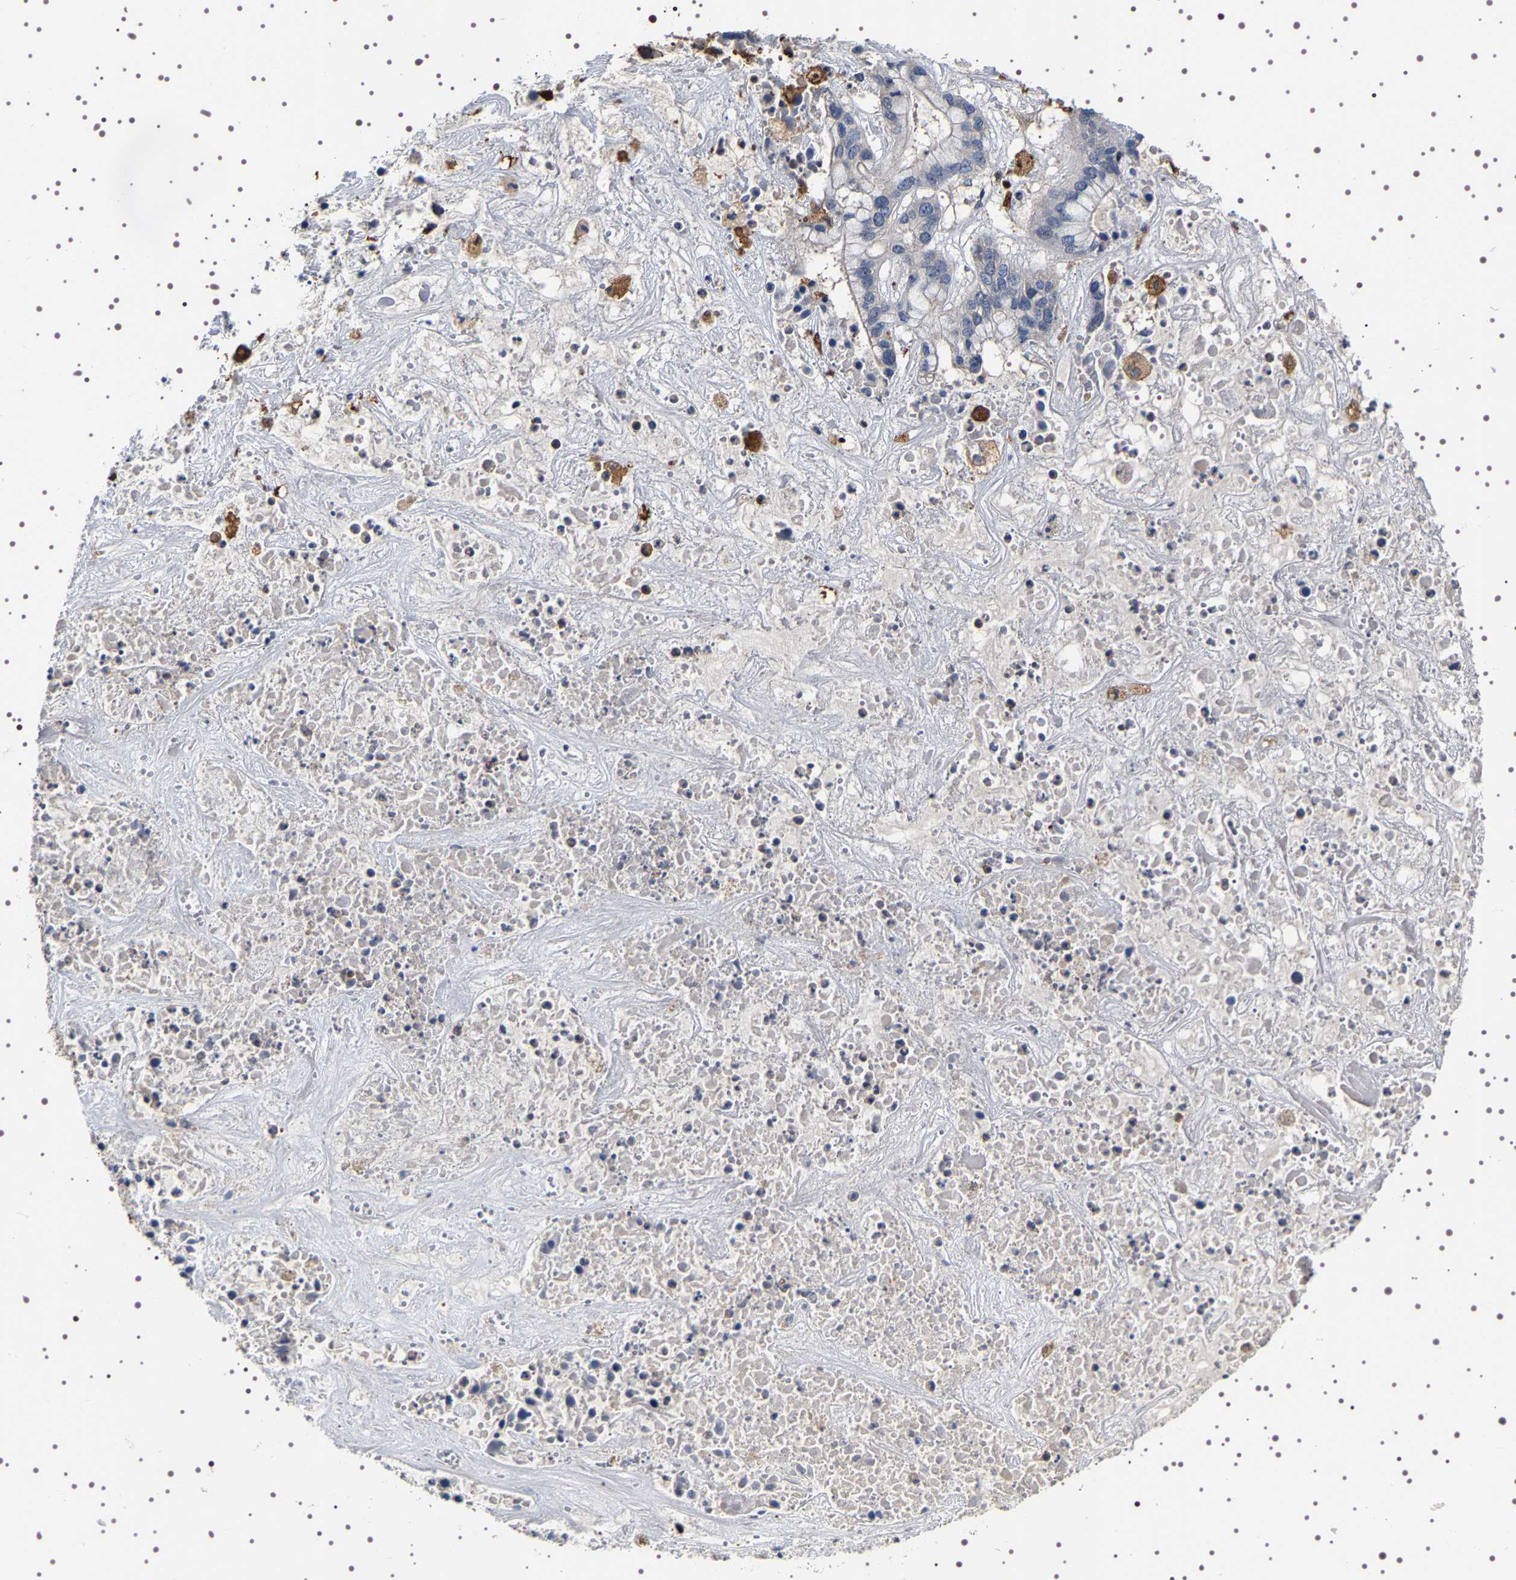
{"staining": {"intensity": "negative", "quantity": "none", "location": "none"}, "tissue": "liver cancer", "cell_type": "Tumor cells", "image_type": "cancer", "snomed": [{"axis": "morphology", "description": "Cholangiocarcinoma"}, {"axis": "topography", "description": "Liver"}], "caption": "IHC of human liver cholangiocarcinoma demonstrates no staining in tumor cells. (Brightfield microscopy of DAB (3,3'-diaminobenzidine) IHC at high magnification).", "gene": "ALPL", "patient": {"sex": "female", "age": 65}}